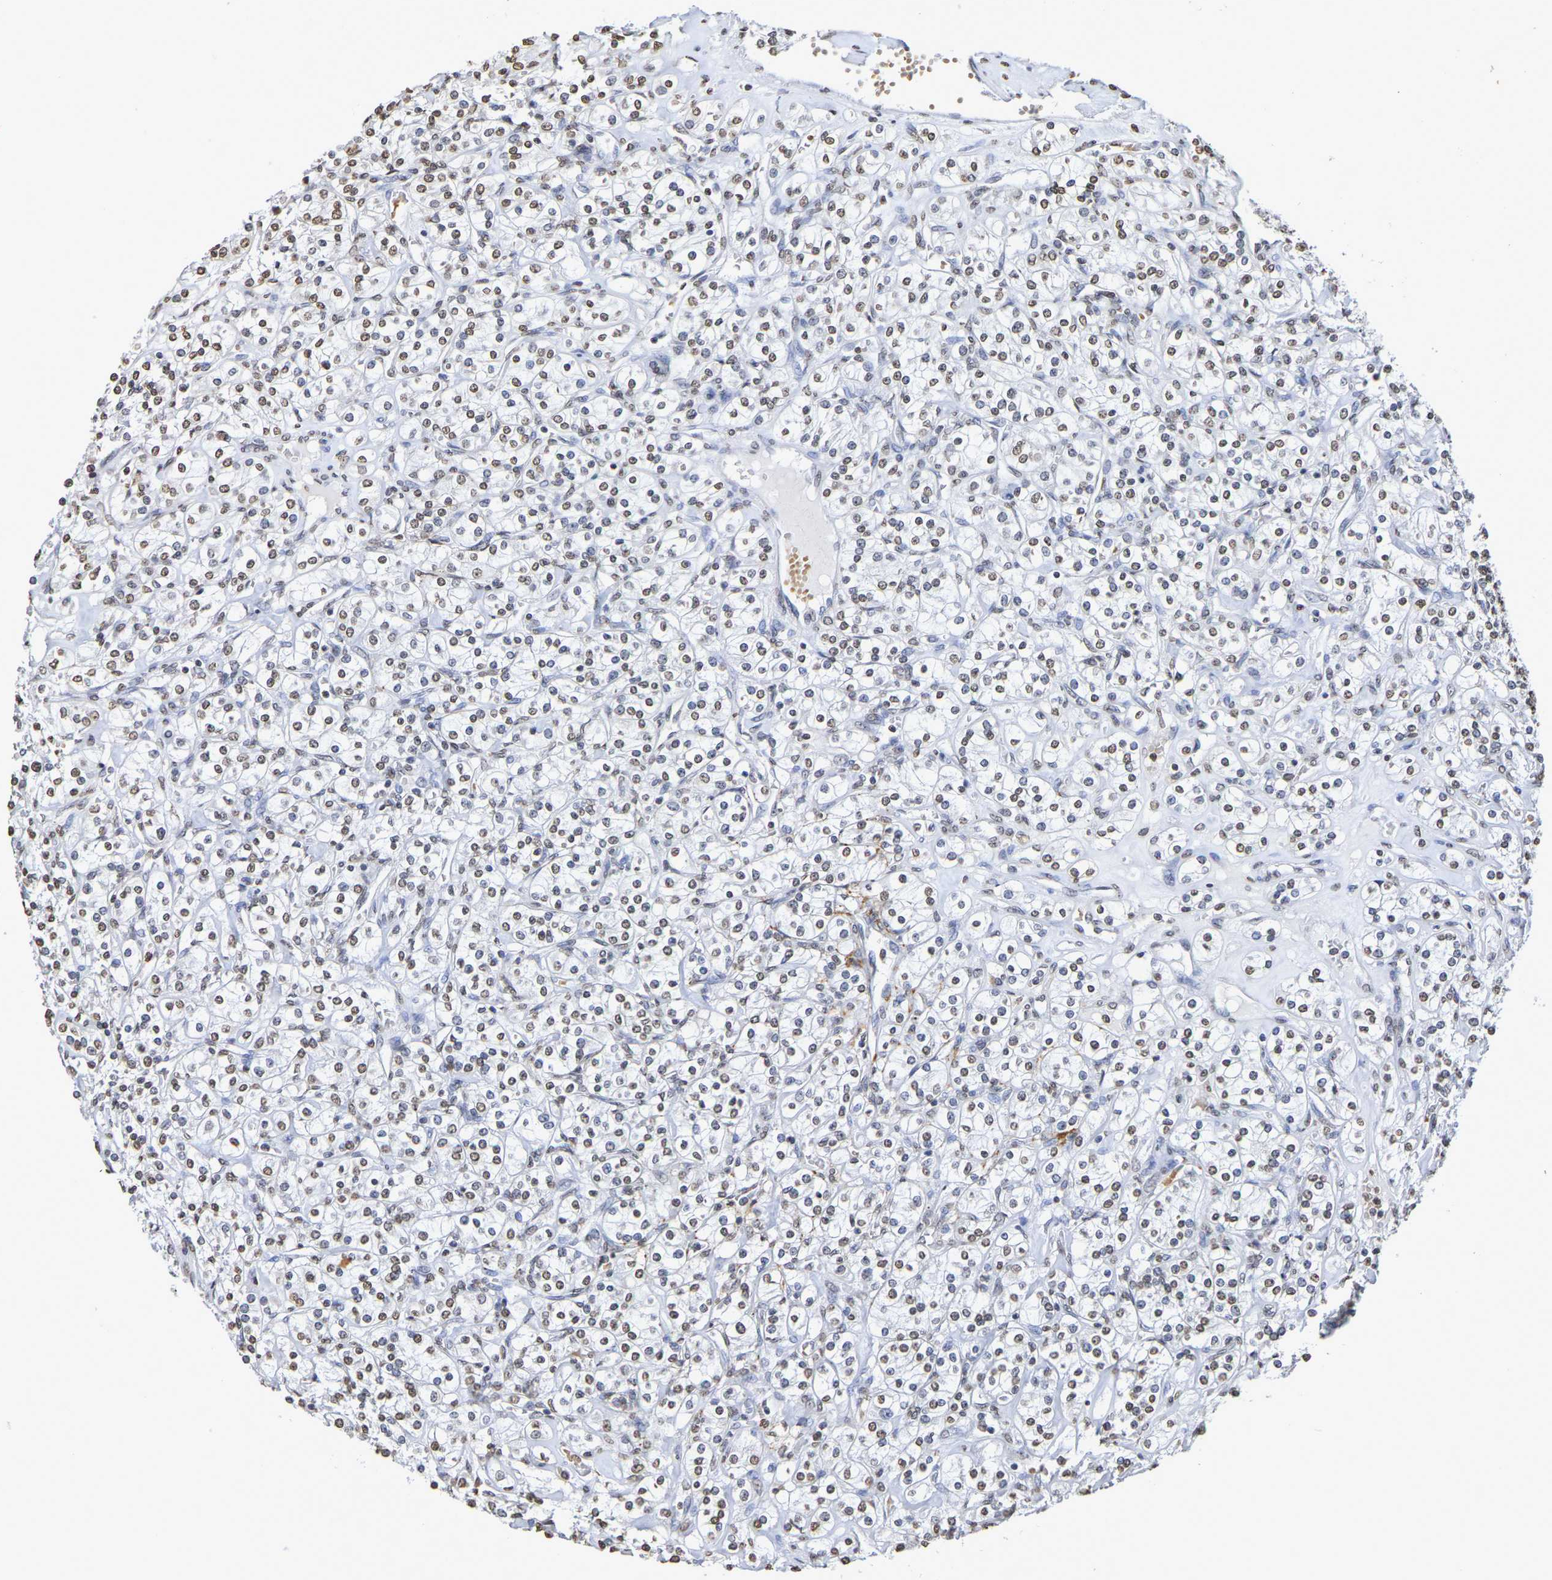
{"staining": {"intensity": "moderate", "quantity": "25%-75%", "location": "nuclear"}, "tissue": "renal cancer", "cell_type": "Tumor cells", "image_type": "cancer", "snomed": [{"axis": "morphology", "description": "Adenocarcinoma, NOS"}, {"axis": "topography", "description": "Kidney"}], "caption": "Brown immunohistochemical staining in human renal cancer (adenocarcinoma) exhibits moderate nuclear expression in approximately 25%-75% of tumor cells.", "gene": "ATF4", "patient": {"sex": "male", "age": 77}}